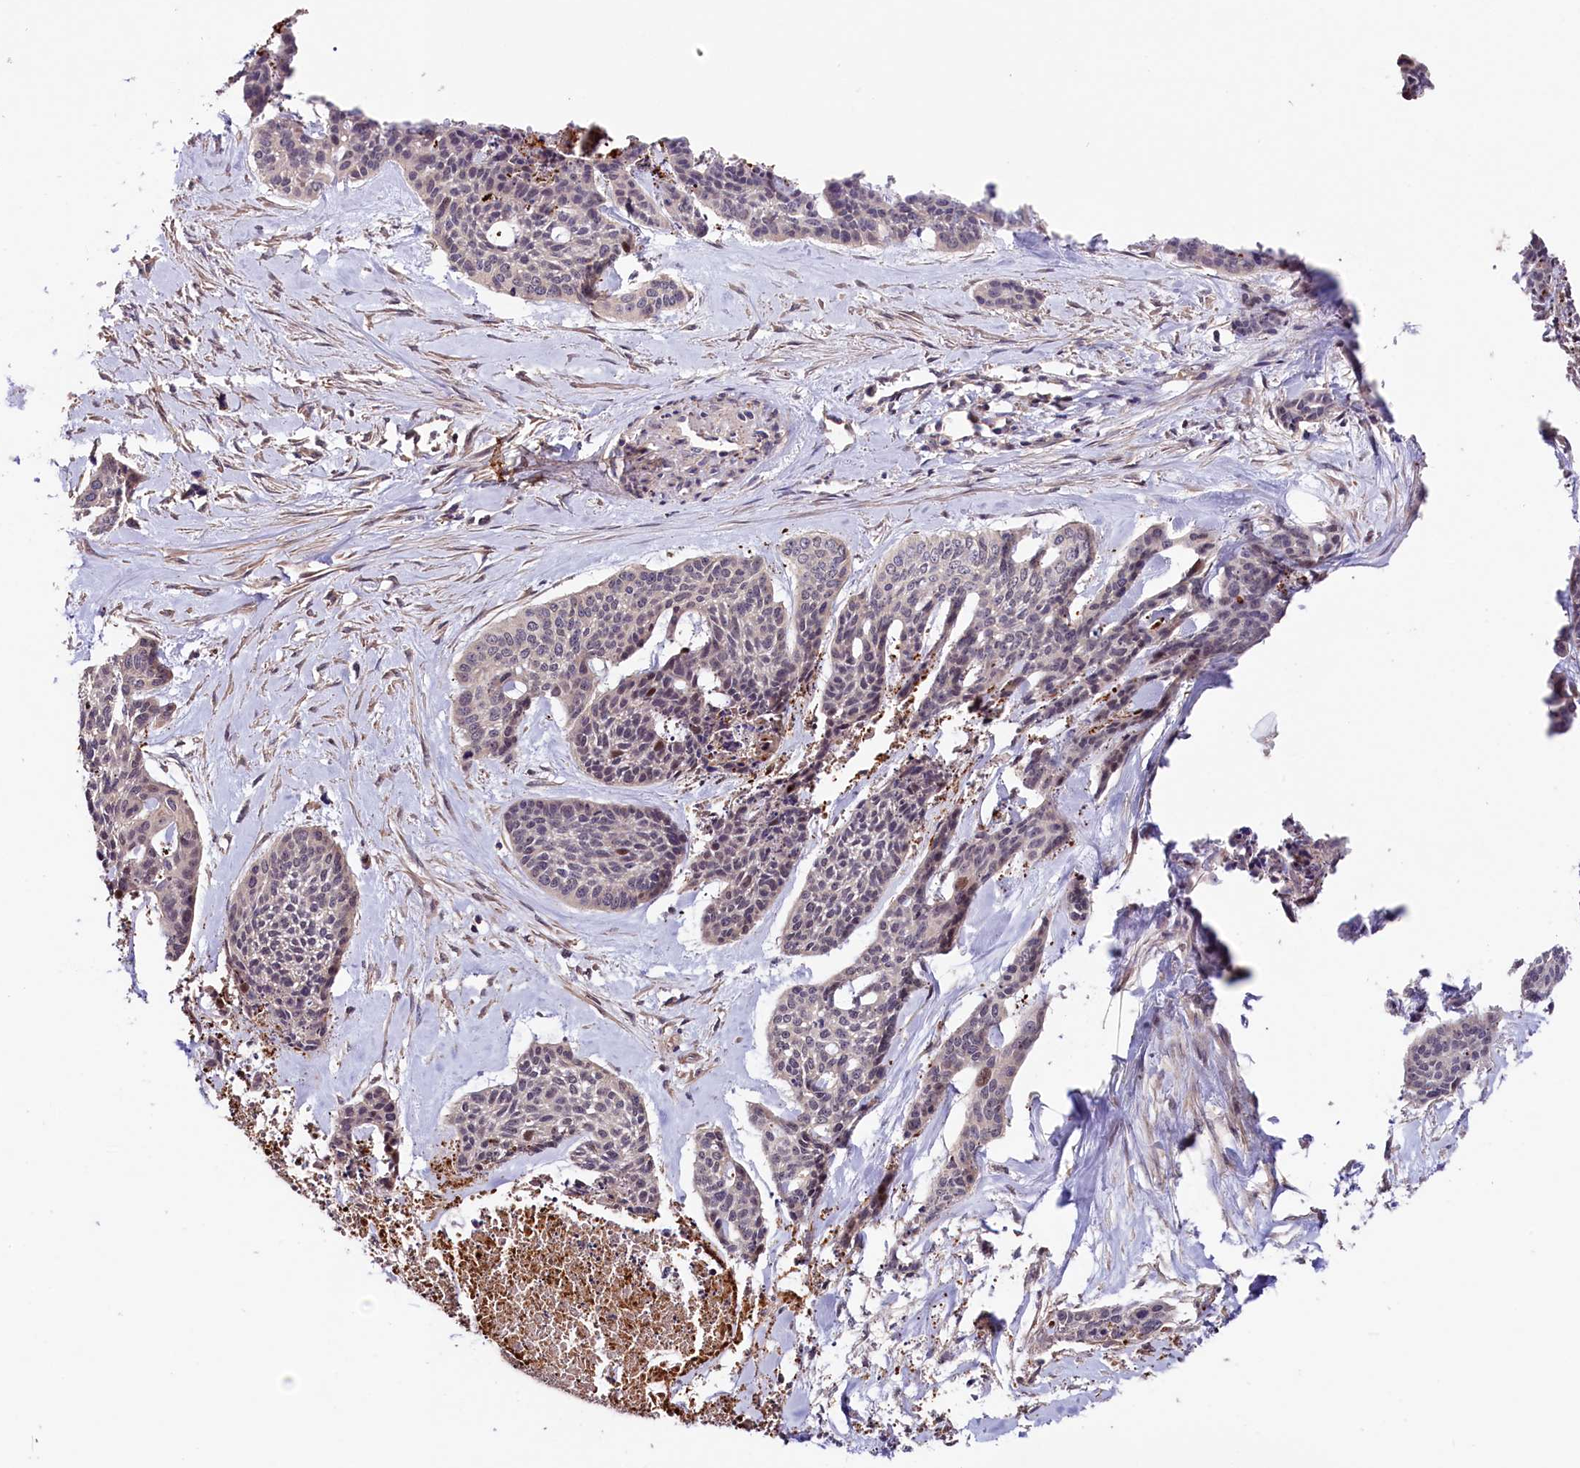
{"staining": {"intensity": "negative", "quantity": "none", "location": "none"}, "tissue": "skin cancer", "cell_type": "Tumor cells", "image_type": "cancer", "snomed": [{"axis": "morphology", "description": "Basal cell carcinoma"}, {"axis": "topography", "description": "Skin"}], "caption": "Skin cancer (basal cell carcinoma) was stained to show a protein in brown. There is no significant staining in tumor cells.", "gene": "CACNA1H", "patient": {"sex": "female", "age": 64}}